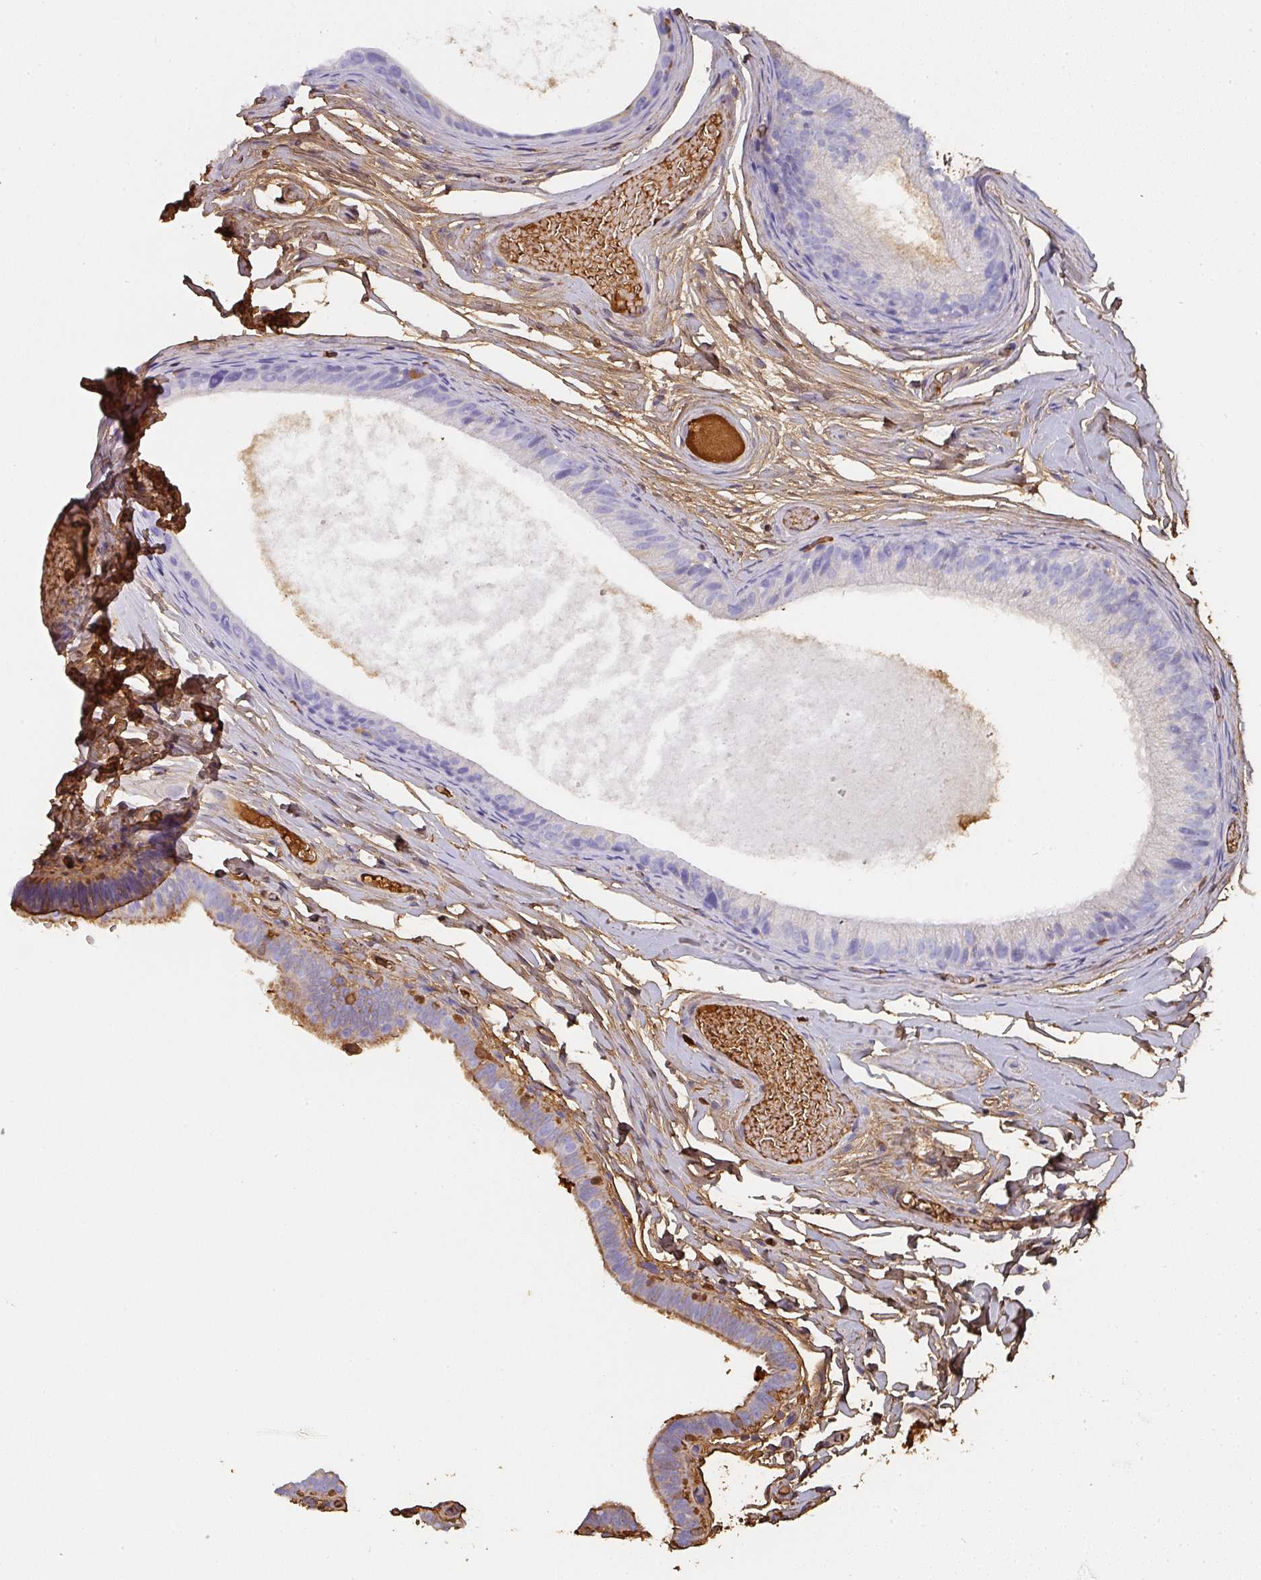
{"staining": {"intensity": "moderate", "quantity": "25%-75%", "location": "cytoplasmic/membranous,nuclear"}, "tissue": "epididymis", "cell_type": "Glandular cells", "image_type": "normal", "snomed": [{"axis": "morphology", "description": "Normal tissue, NOS"}, {"axis": "morphology", "description": "Carcinoma, Embryonal, NOS"}, {"axis": "topography", "description": "Testis"}, {"axis": "topography", "description": "Epididymis"}], "caption": "This image reveals IHC staining of unremarkable human epididymis, with medium moderate cytoplasmic/membranous,nuclear staining in about 25%-75% of glandular cells.", "gene": "ALB", "patient": {"sex": "male", "age": 36}}